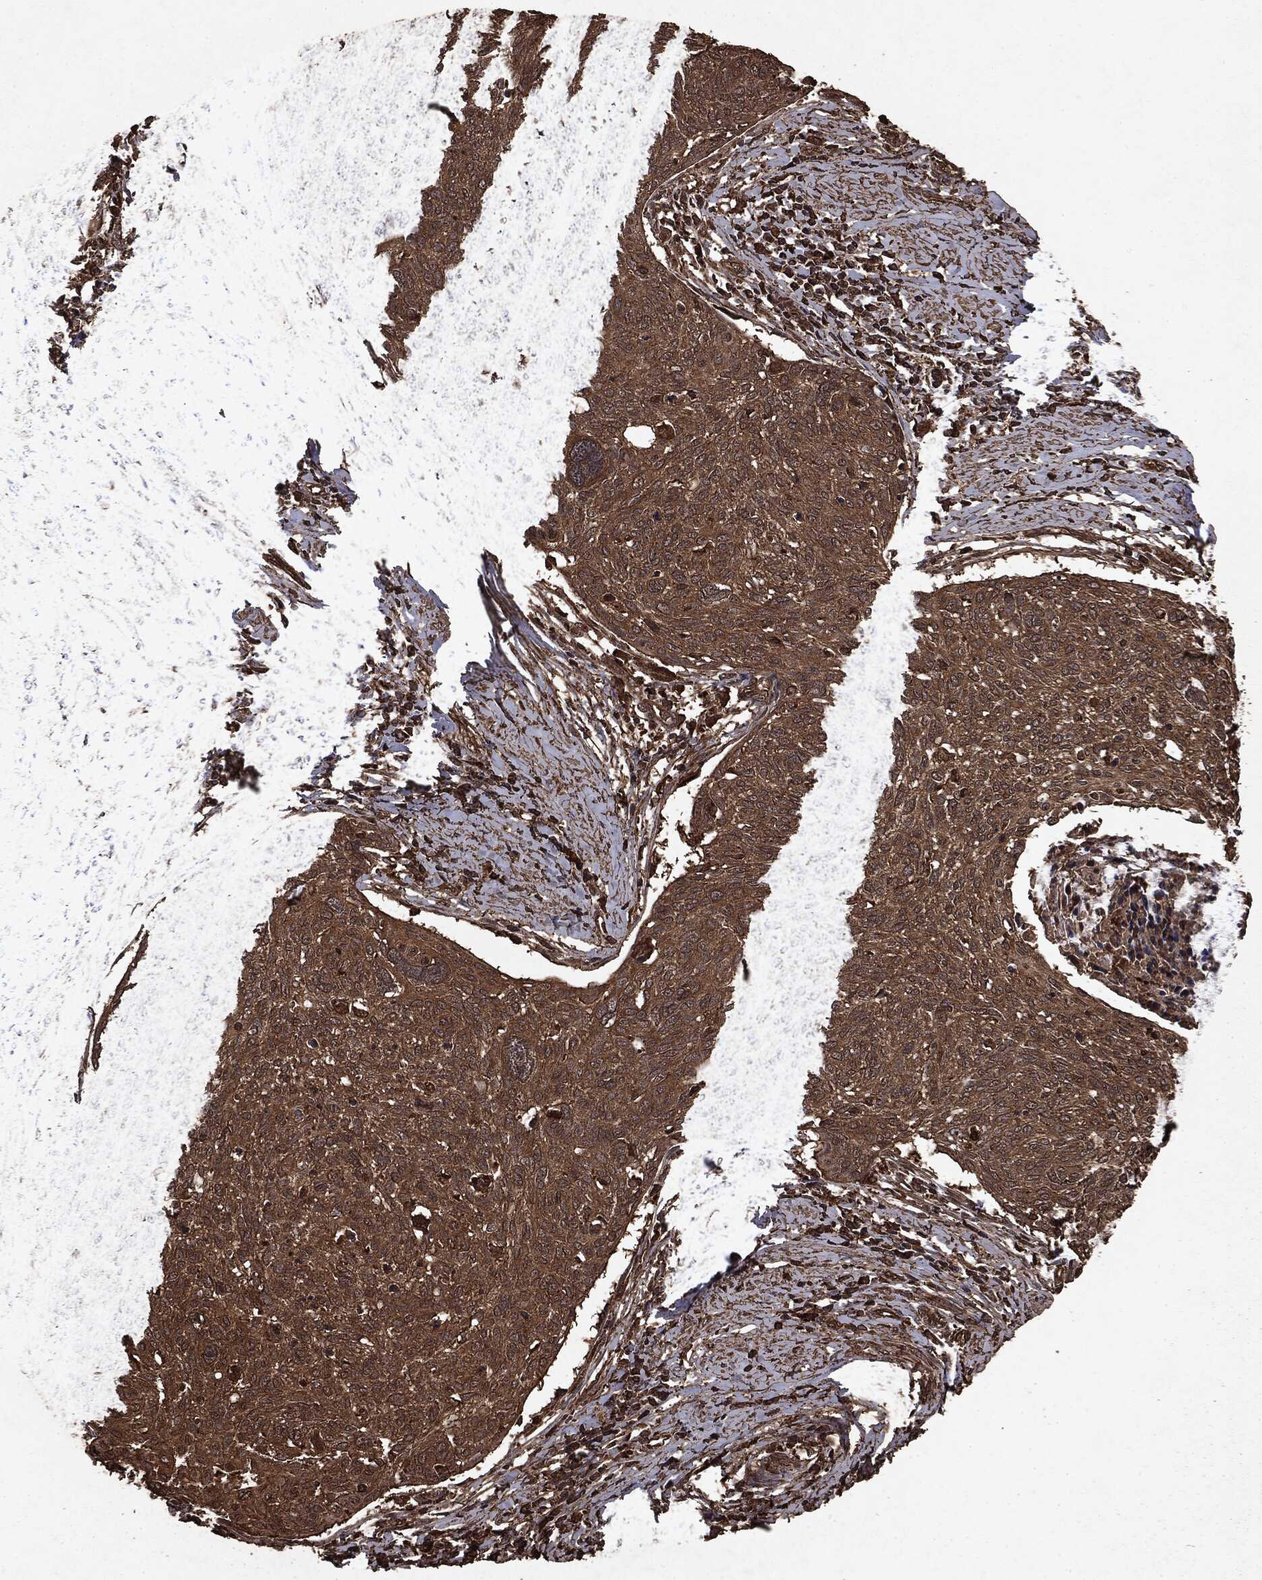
{"staining": {"intensity": "moderate", "quantity": ">75%", "location": "cytoplasmic/membranous"}, "tissue": "cervical cancer", "cell_type": "Tumor cells", "image_type": "cancer", "snomed": [{"axis": "morphology", "description": "Squamous cell carcinoma, NOS"}, {"axis": "topography", "description": "Cervix"}], "caption": "A brown stain shows moderate cytoplasmic/membranous positivity of a protein in human squamous cell carcinoma (cervical) tumor cells.", "gene": "ARAF", "patient": {"sex": "female", "age": 49}}